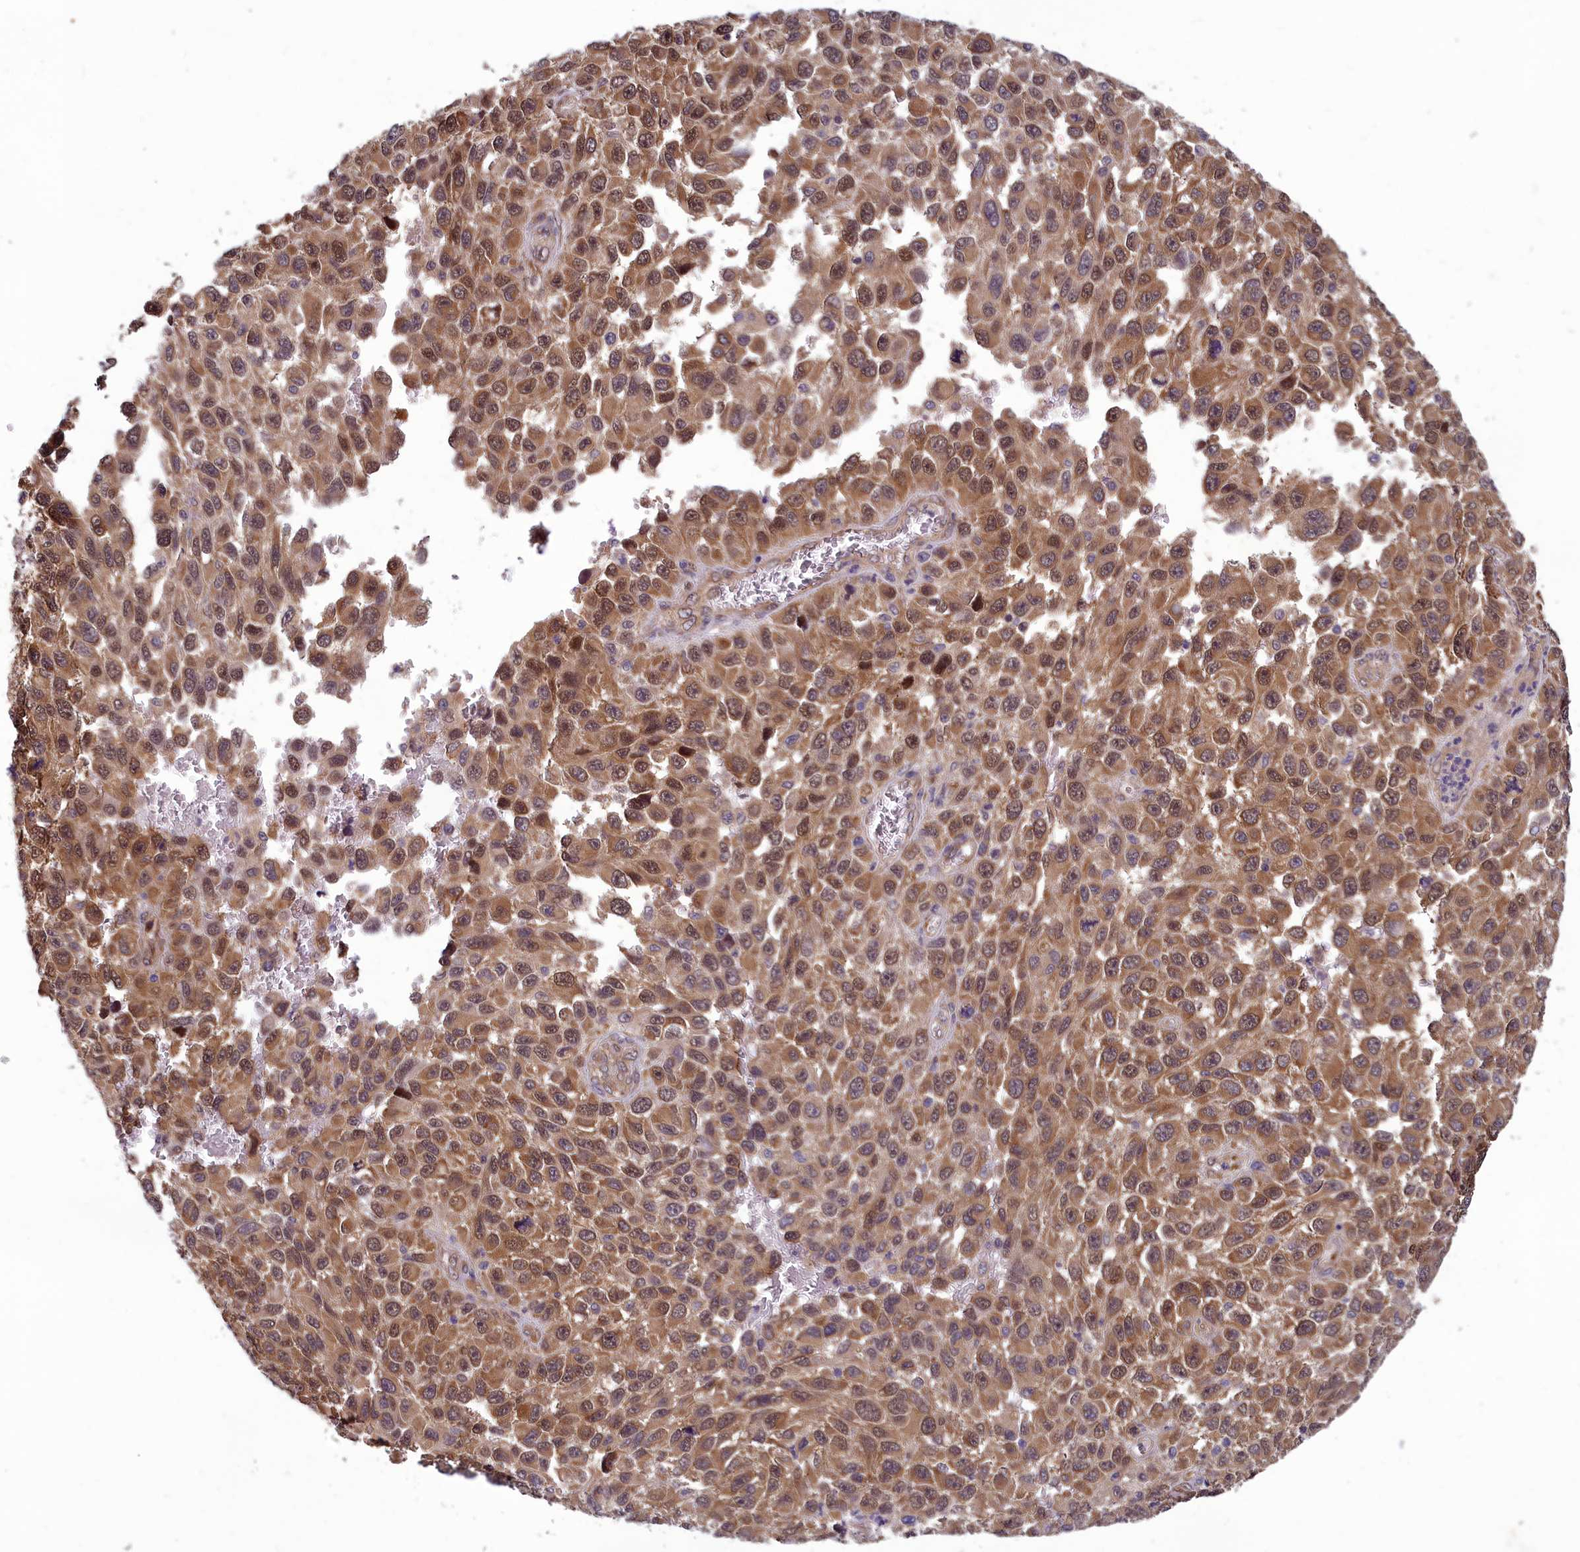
{"staining": {"intensity": "moderate", "quantity": ">75%", "location": "cytoplasmic/membranous,nuclear"}, "tissue": "melanoma", "cell_type": "Tumor cells", "image_type": "cancer", "snomed": [{"axis": "morphology", "description": "Normal tissue, NOS"}, {"axis": "morphology", "description": "Malignant melanoma, NOS"}, {"axis": "topography", "description": "Skin"}], "caption": "Malignant melanoma stained with a protein marker reveals moderate staining in tumor cells.", "gene": "CCDC15", "patient": {"sex": "female", "age": 96}}